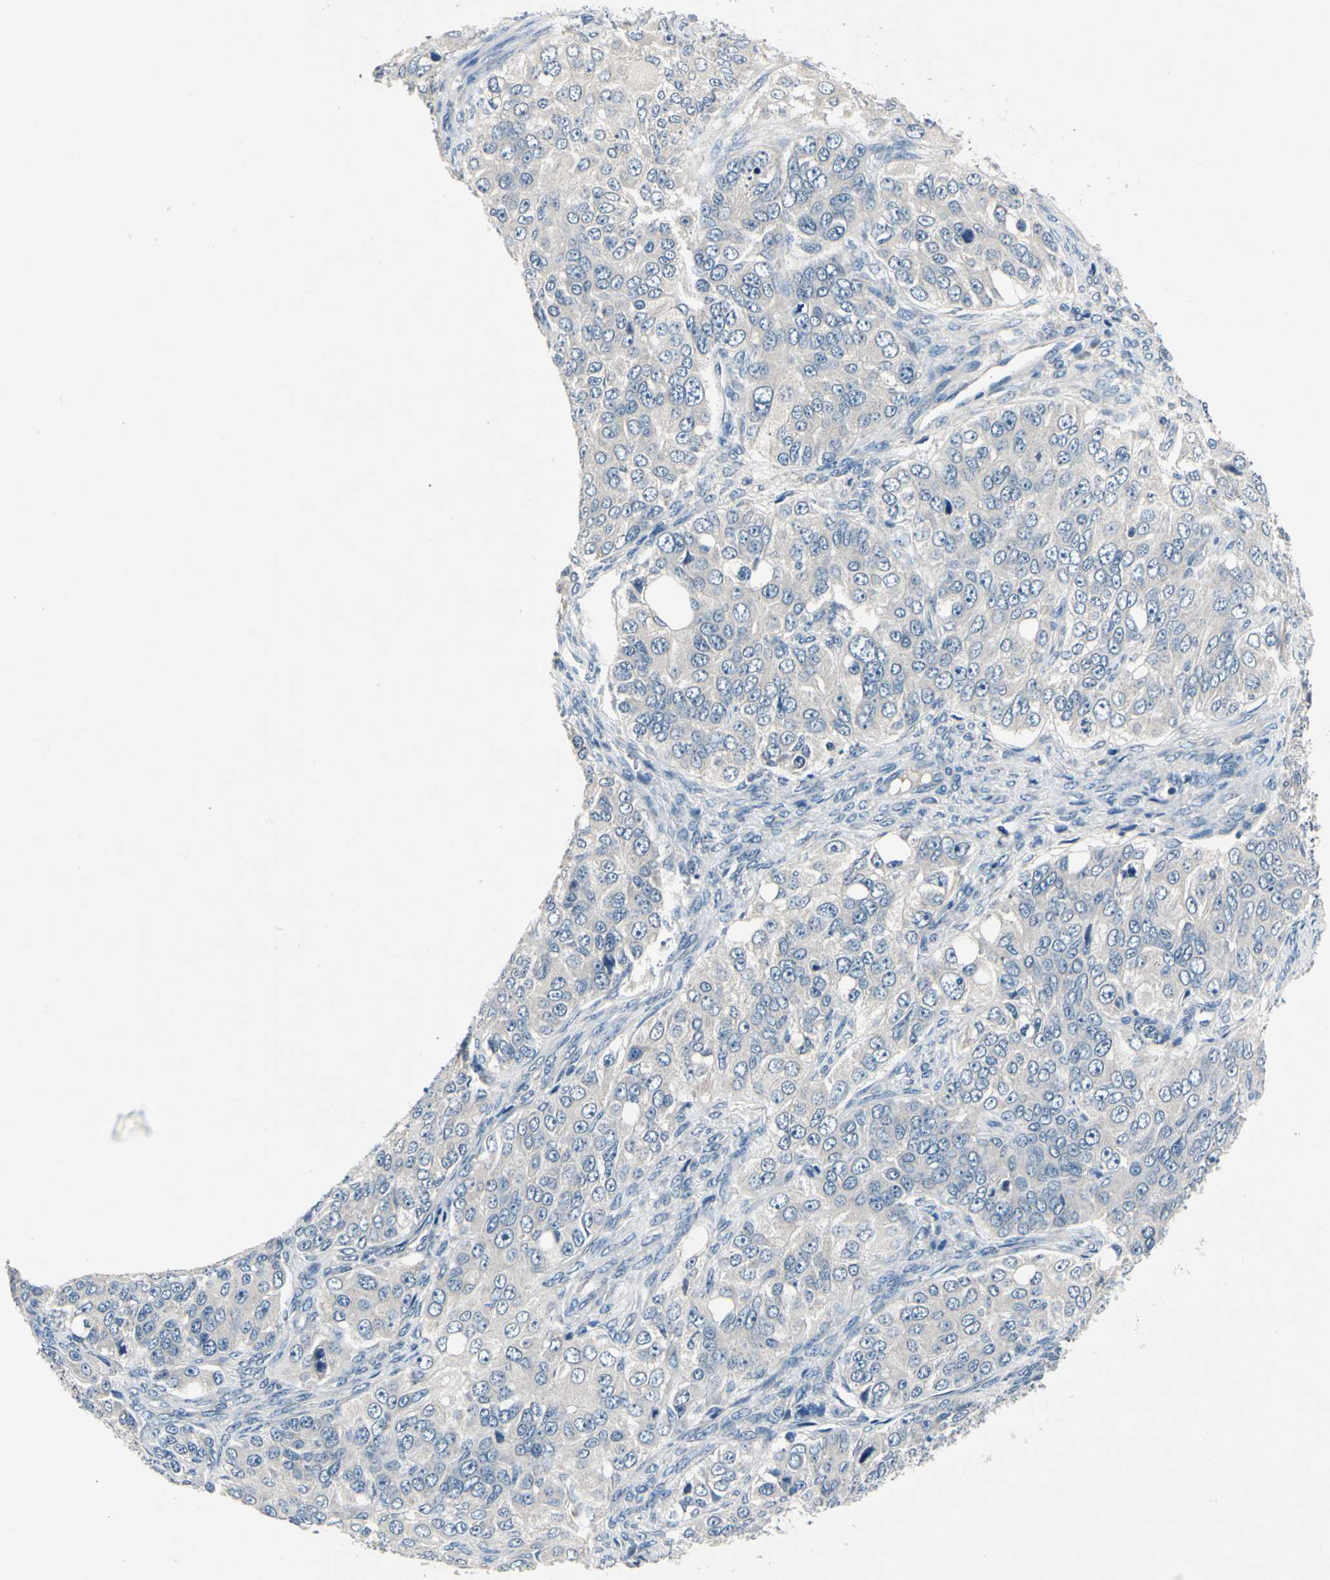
{"staining": {"intensity": "negative", "quantity": "none", "location": "none"}, "tissue": "ovarian cancer", "cell_type": "Tumor cells", "image_type": "cancer", "snomed": [{"axis": "morphology", "description": "Carcinoma, endometroid"}, {"axis": "topography", "description": "Ovary"}], "caption": "DAB (3,3'-diaminobenzidine) immunohistochemical staining of human endometroid carcinoma (ovarian) reveals no significant staining in tumor cells.", "gene": "SELENOK", "patient": {"sex": "female", "age": 51}}